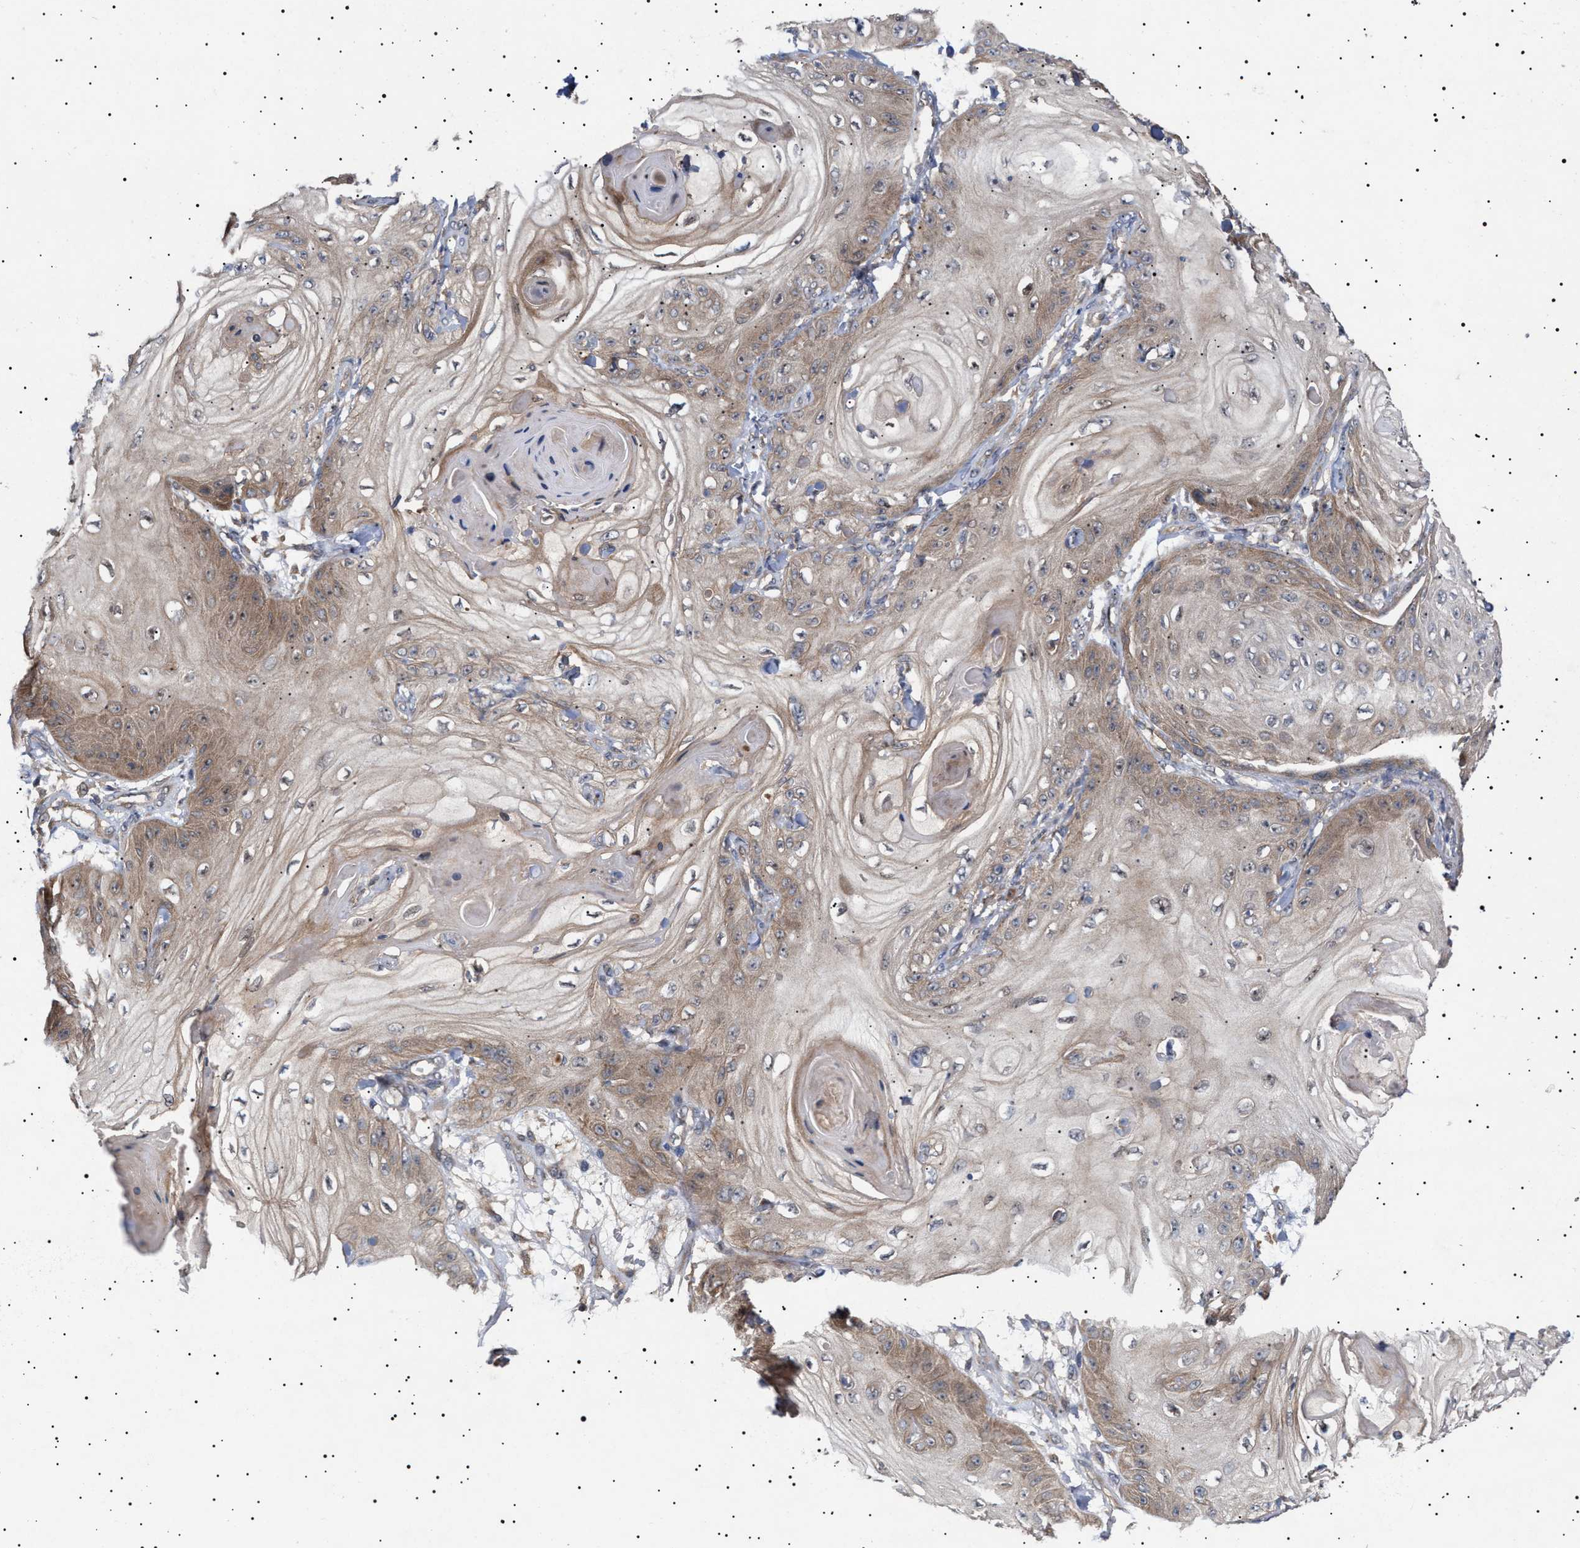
{"staining": {"intensity": "moderate", "quantity": "25%-75%", "location": "cytoplasmic/membranous"}, "tissue": "skin cancer", "cell_type": "Tumor cells", "image_type": "cancer", "snomed": [{"axis": "morphology", "description": "Squamous cell carcinoma, NOS"}, {"axis": "topography", "description": "Skin"}], "caption": "The histopathology image reveals immunohistochemical staining of skin cancer (squamous cell carcinoma). There is moderate cytoplasmic/membranous staining is identified in approximately 25%-75% of tumor cells. Nuclei are stained in blue.", "gene": "NPLOC4", "patient": {"sex": "male", "age": 74}}